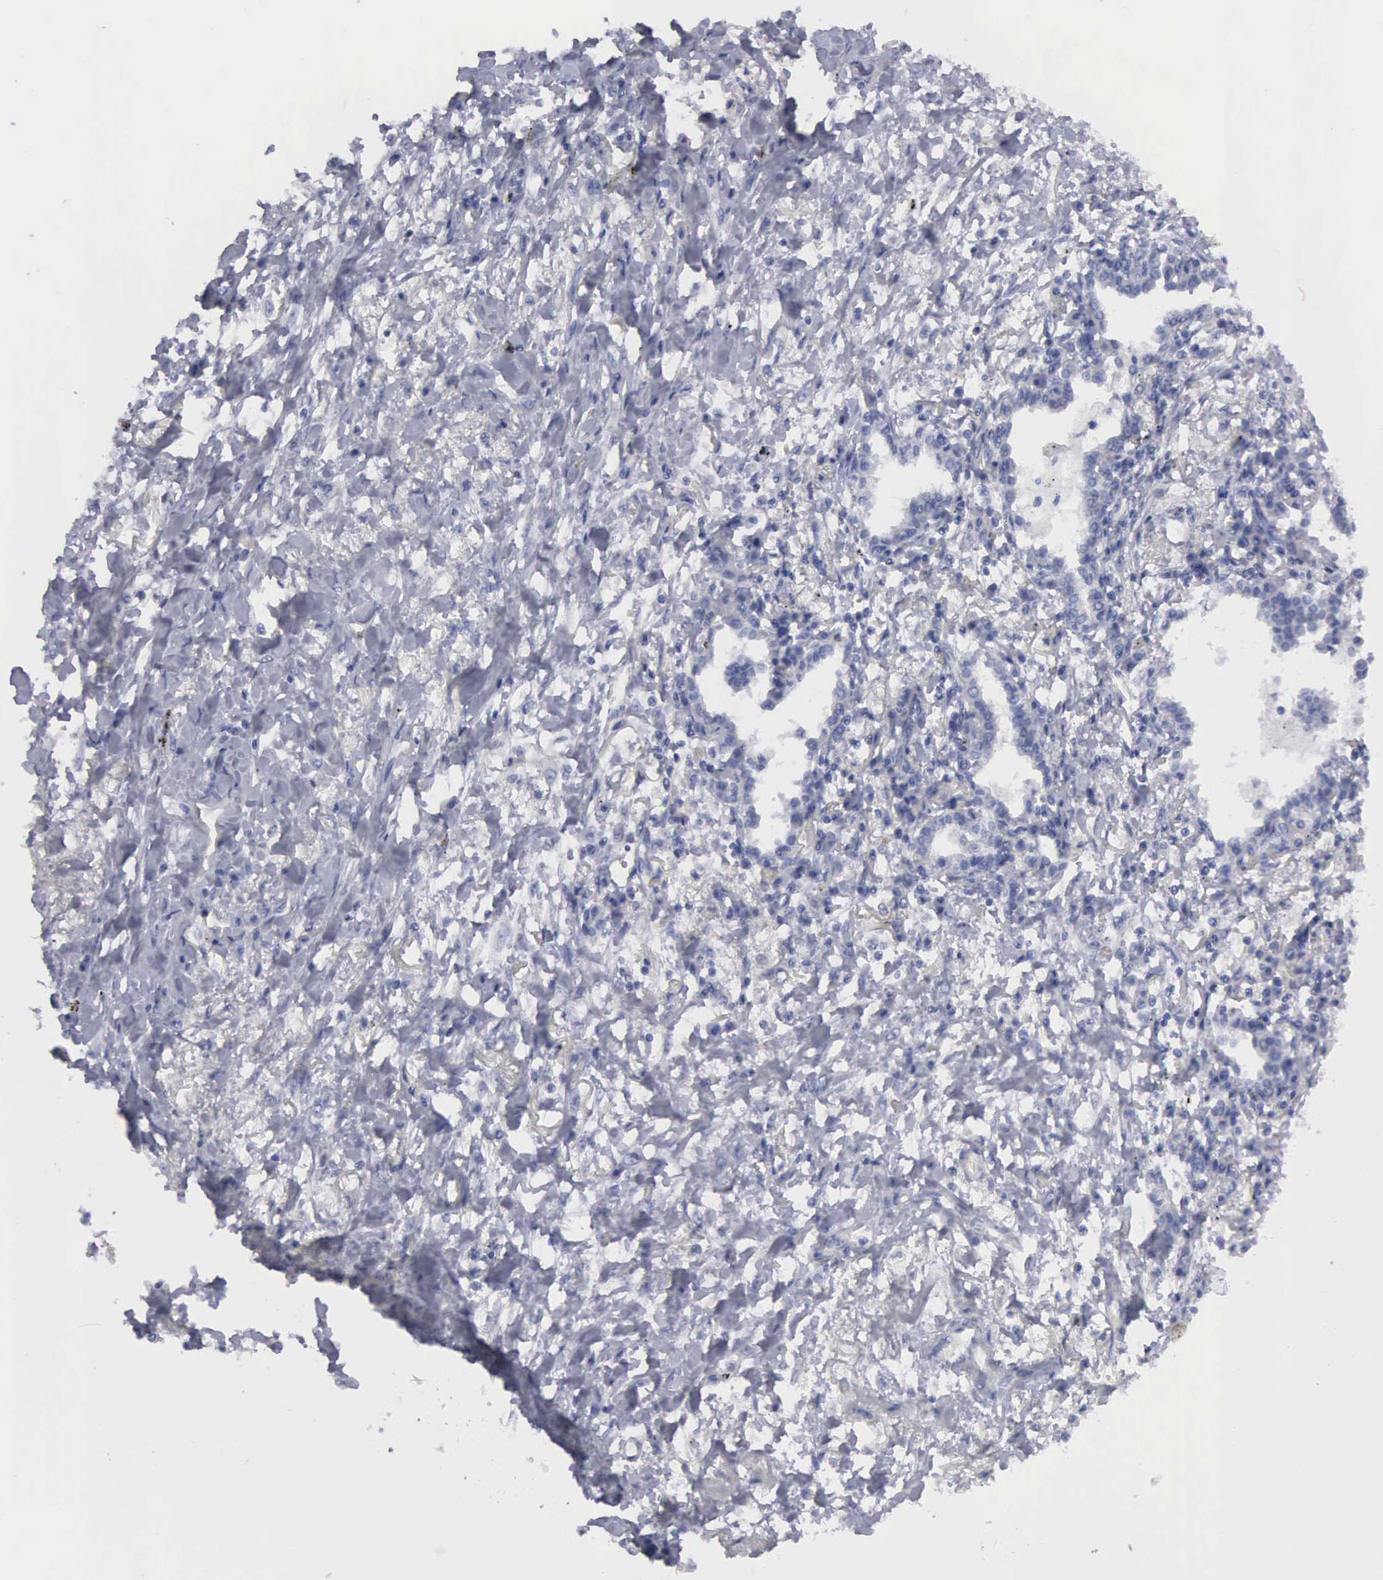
{"staining": {"intensity": "negative", "quantity": "none", "location": "none"}, "tissue": "lung cancer", "cell_type": "Tumor cells", "image_type": "cancer", "snomed": [{"axis": "morphology", "description": "Adenocarcinoma, NOS"}, {"axis": "topography", "description": "Lung"}], "caption": "Immunohistochemistry (IHC) photomicrograph of neoplastic tissue: human lung cancer stained with DAB (3,3'-diaminobenzidine) exhibits no significant protein expression in tumor cells. (DAB (3,3'-diaminobenzidine) immunohistochemistry (IHC) visualized using brightfield microscopy, high magnification).", "gene": "CEP170B", "patient": {"sex": "male", "age": 60}}